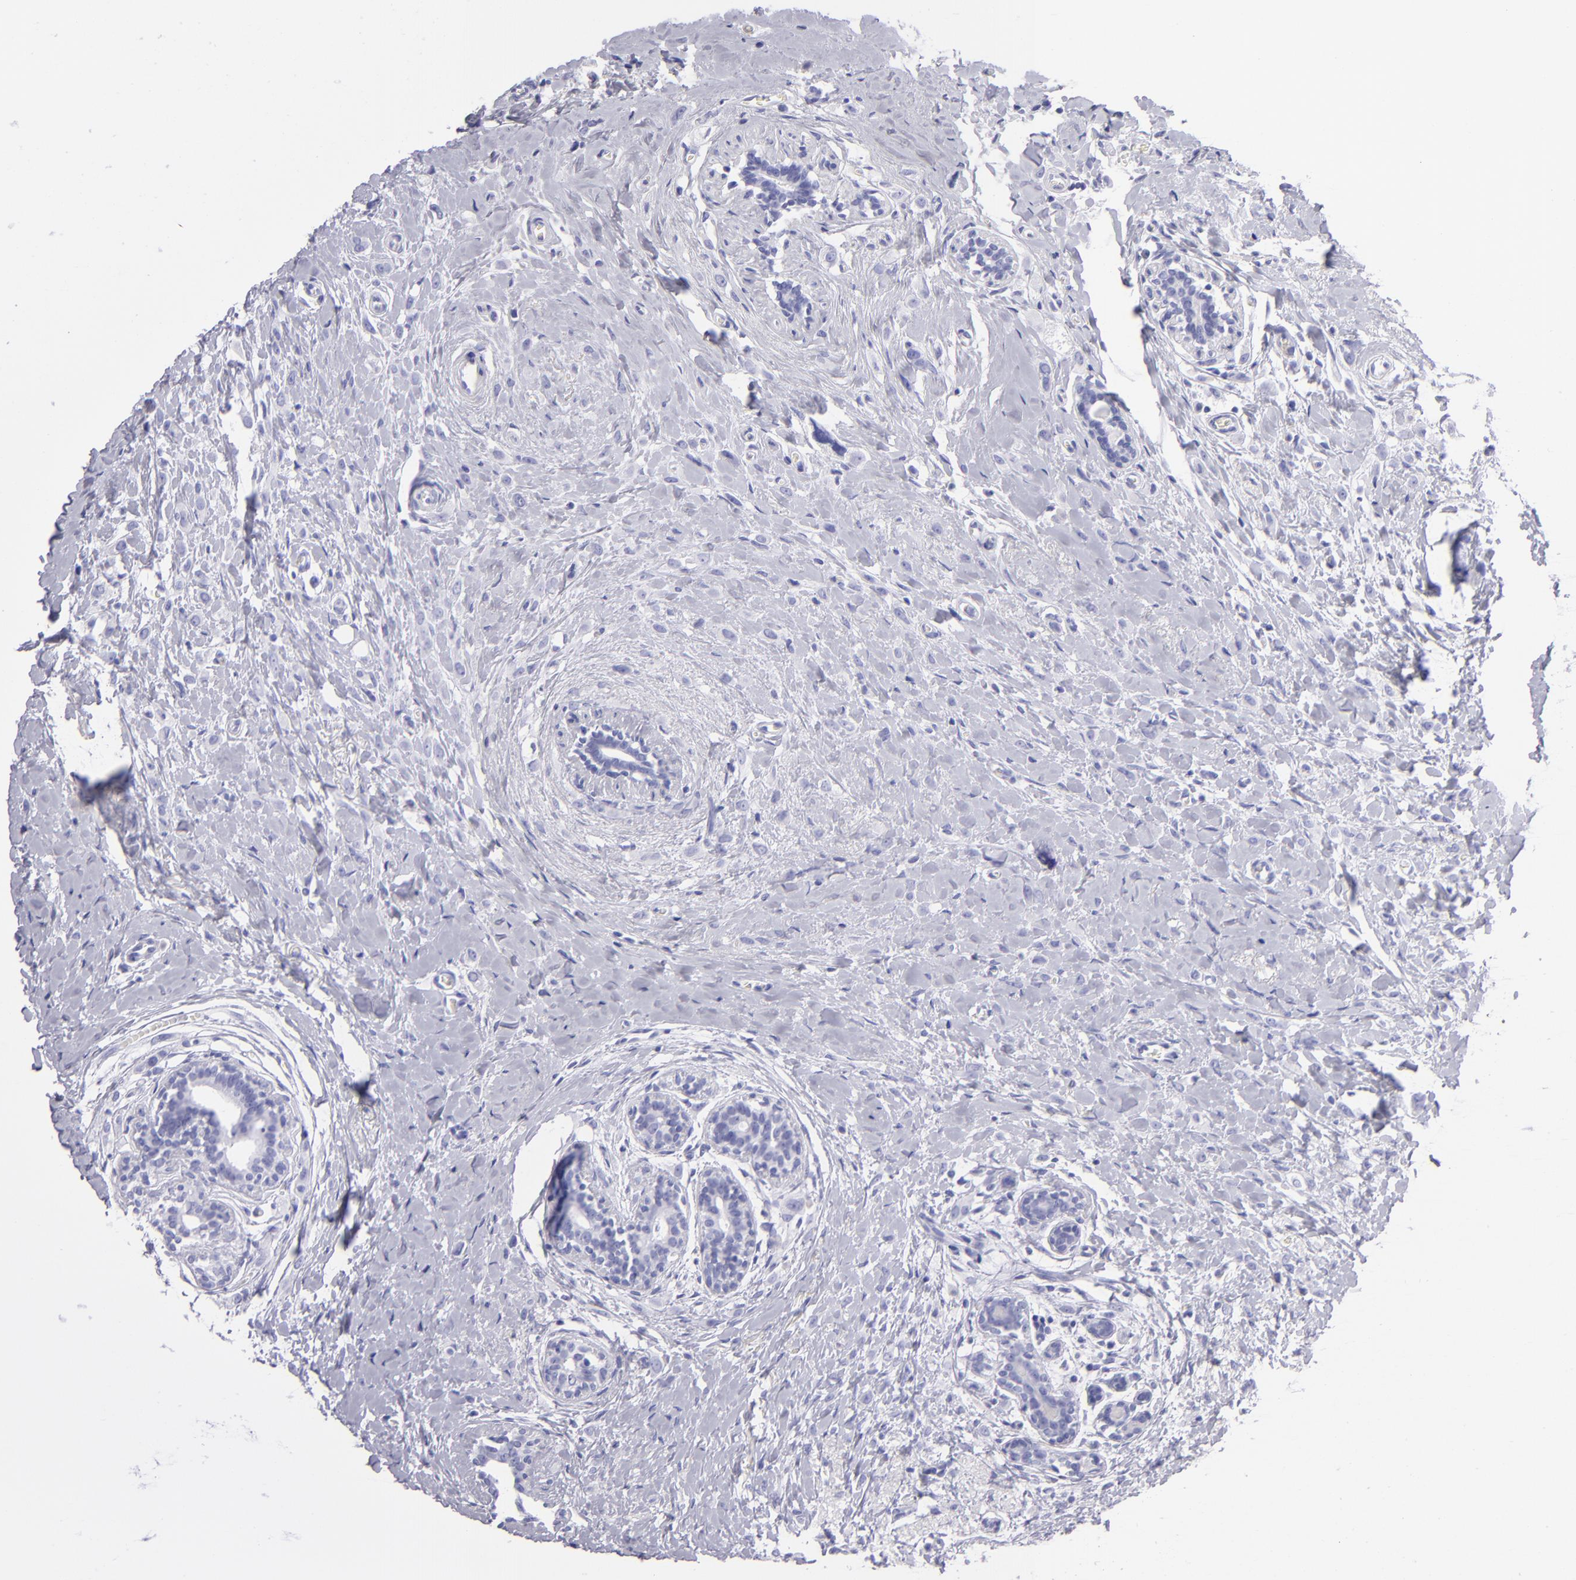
{"staining": {"intensity": "negative", "quantity": "none", "location": "none"}, "tissue": "breast cancer", "cell_type": "Tumor cells", "image_type": "cancer", "snomed": [{"axis": "morphology", "description": "Lobular carcinoma"}, {"axis": "topography", "description": "Breast"}], "caption": "DAB immunohistochemical staining of breast lobular carcinoma shows no significant staining in tumor cells.", "gene": "PVALB", "patient": {"sex": "female", "age": 57}}